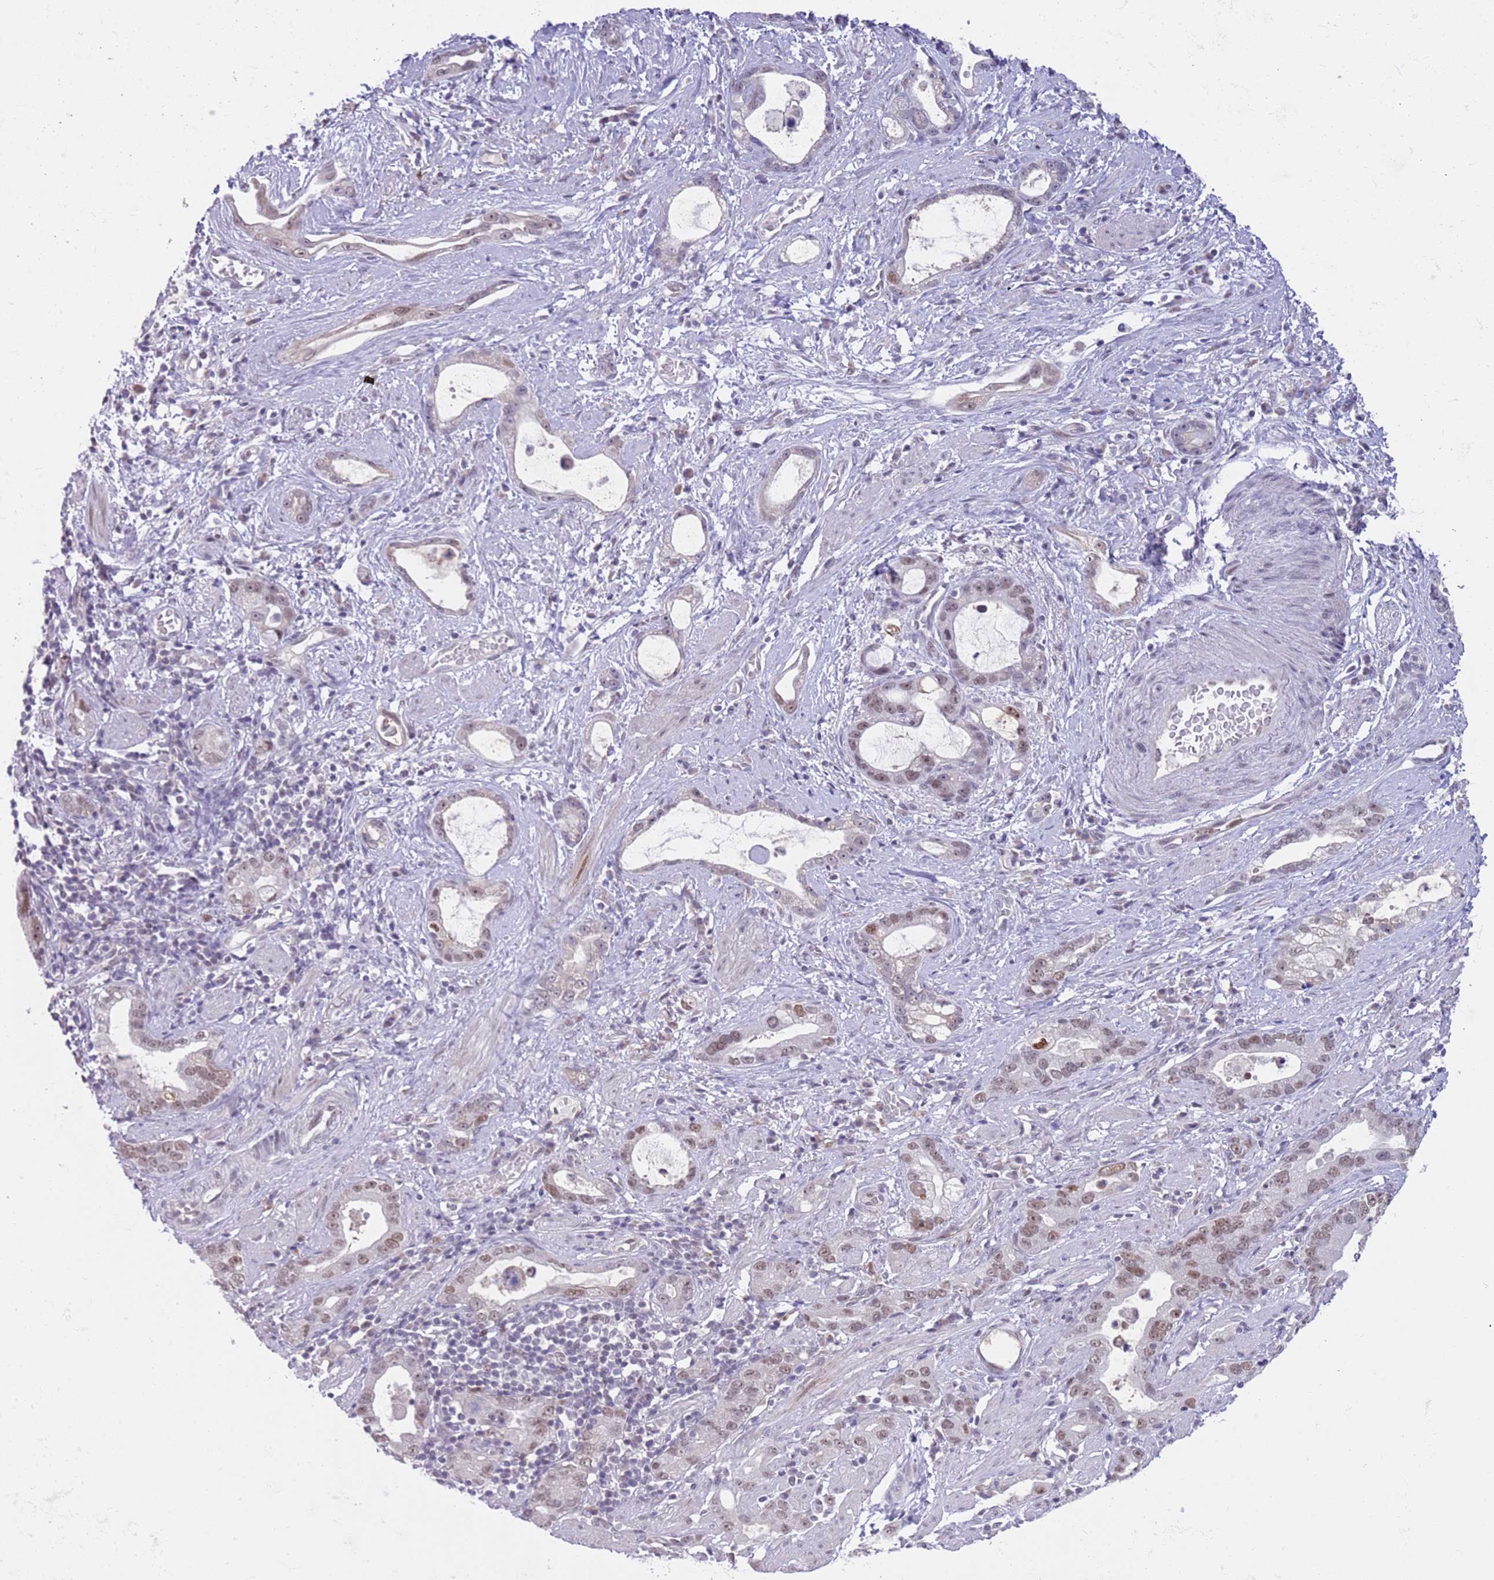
{"staining": {"intensity": "moderate", "quantity": ">75%", "location": "nuclear"}, "tissue": "stomach cancer", "cell_type": "Tumor cells", "image_type": "cancer", "snomed": [{"axis": "morphology", "description": "Adenocarcinoma, NOS"}, {"axis": "topography", "description": "Stomach"}], "caption": "Stomach adenocarcinoma stained with a protein marker displays moderate staining in tumor cells.", "gene": "RFX1", "patient": {"sex": "male", "age": 55}}